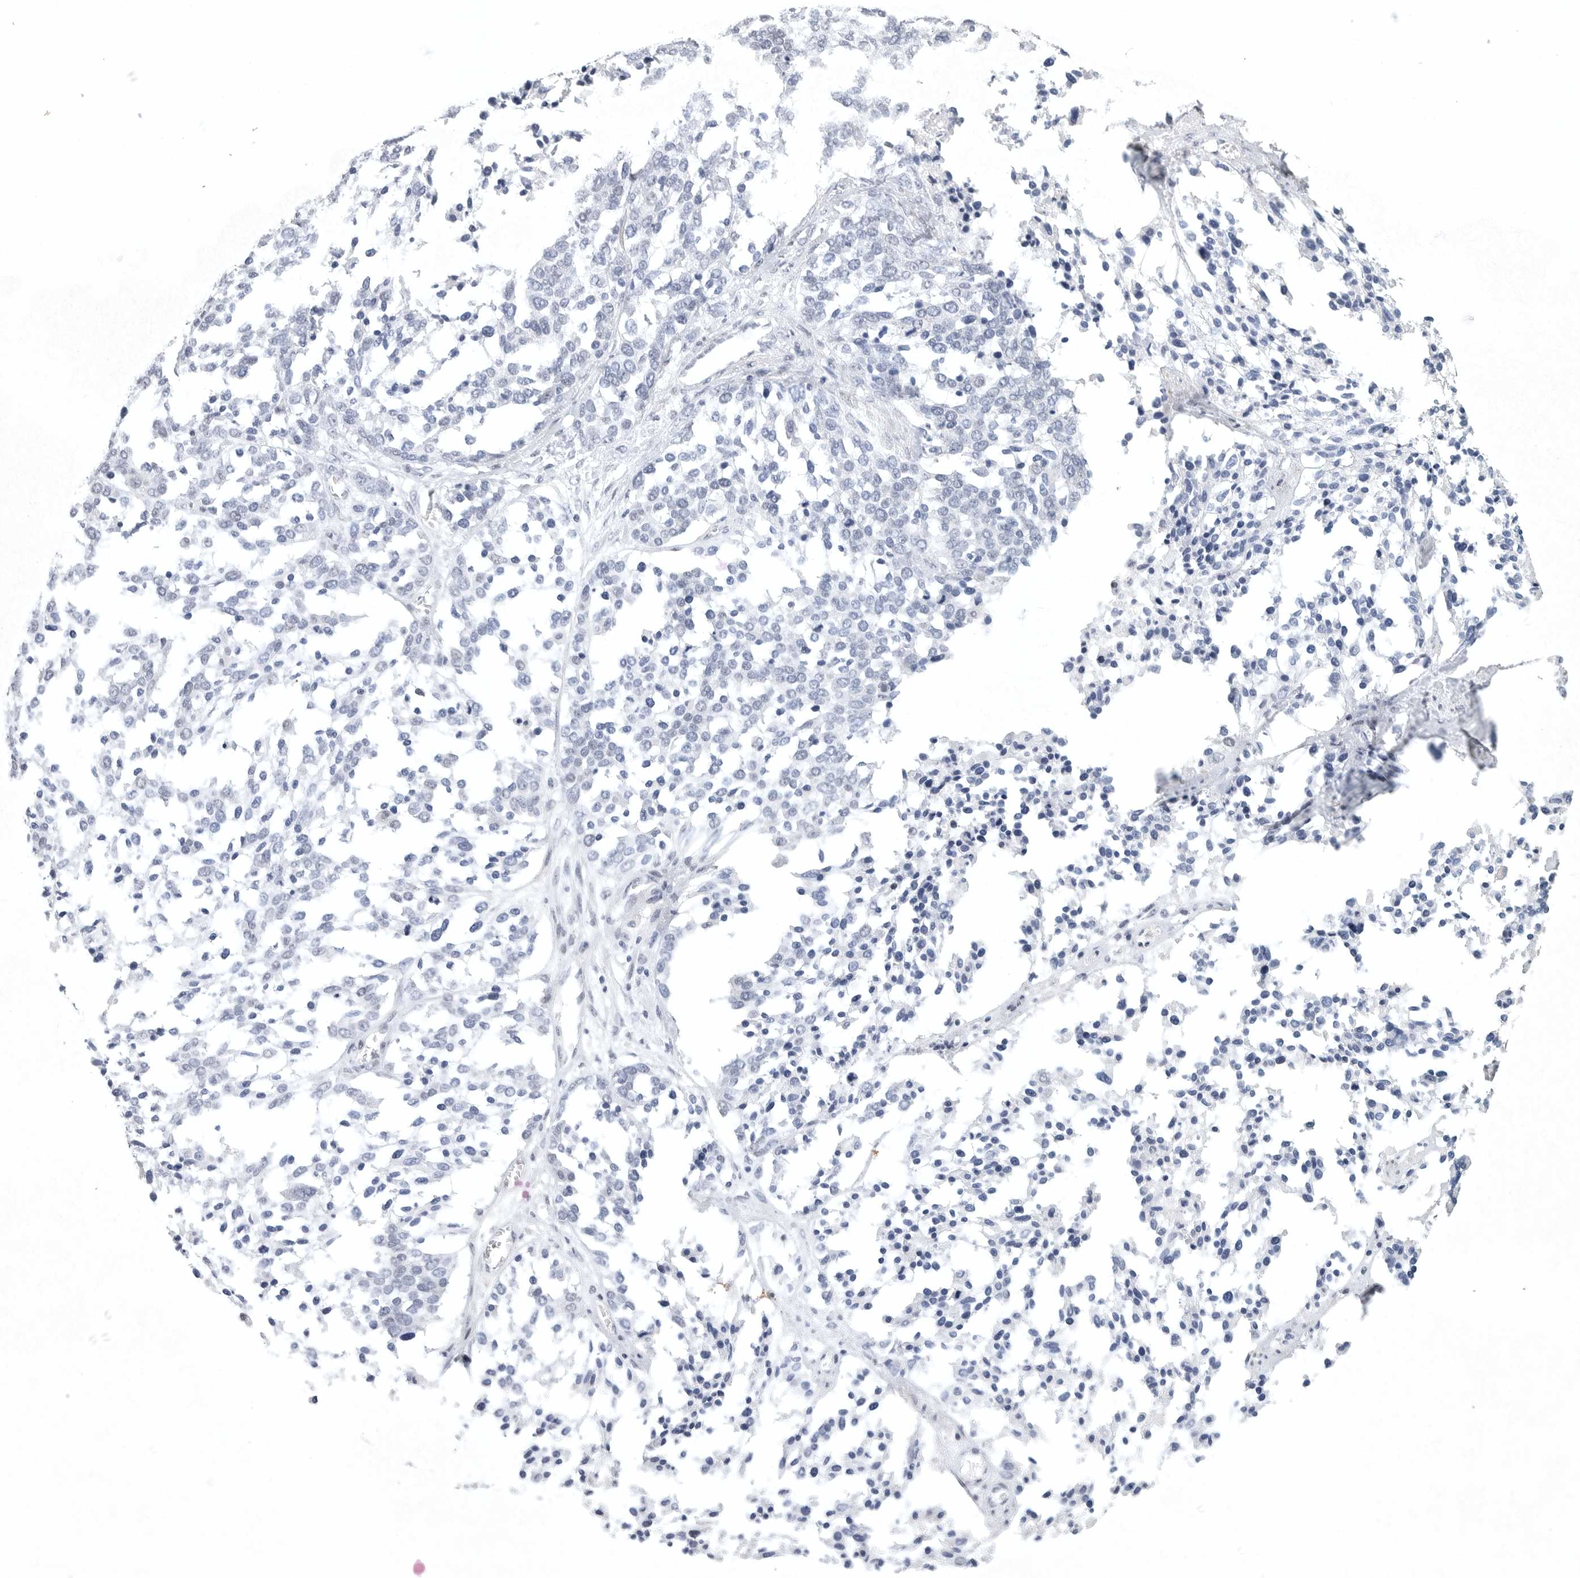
{"staining": {"intensity": "negative", "quantity": "none", "location": "none"}, "tissue": "ovarian cancer", "cell_type": "Tumor cells", "image_type": "cancer", "snomed": [{"axis": "morphology", "description": "Cystadenocarcinoma, serous, NOS"}, {"axis": "topography", "description": "Ovary"}], "caption": "The micrograph exhibits no staining of tumor cells in serous cystadenocarcinoma (ovarian).", "gene": "TNR", "patient": {"sex": "female", "age": 44}}